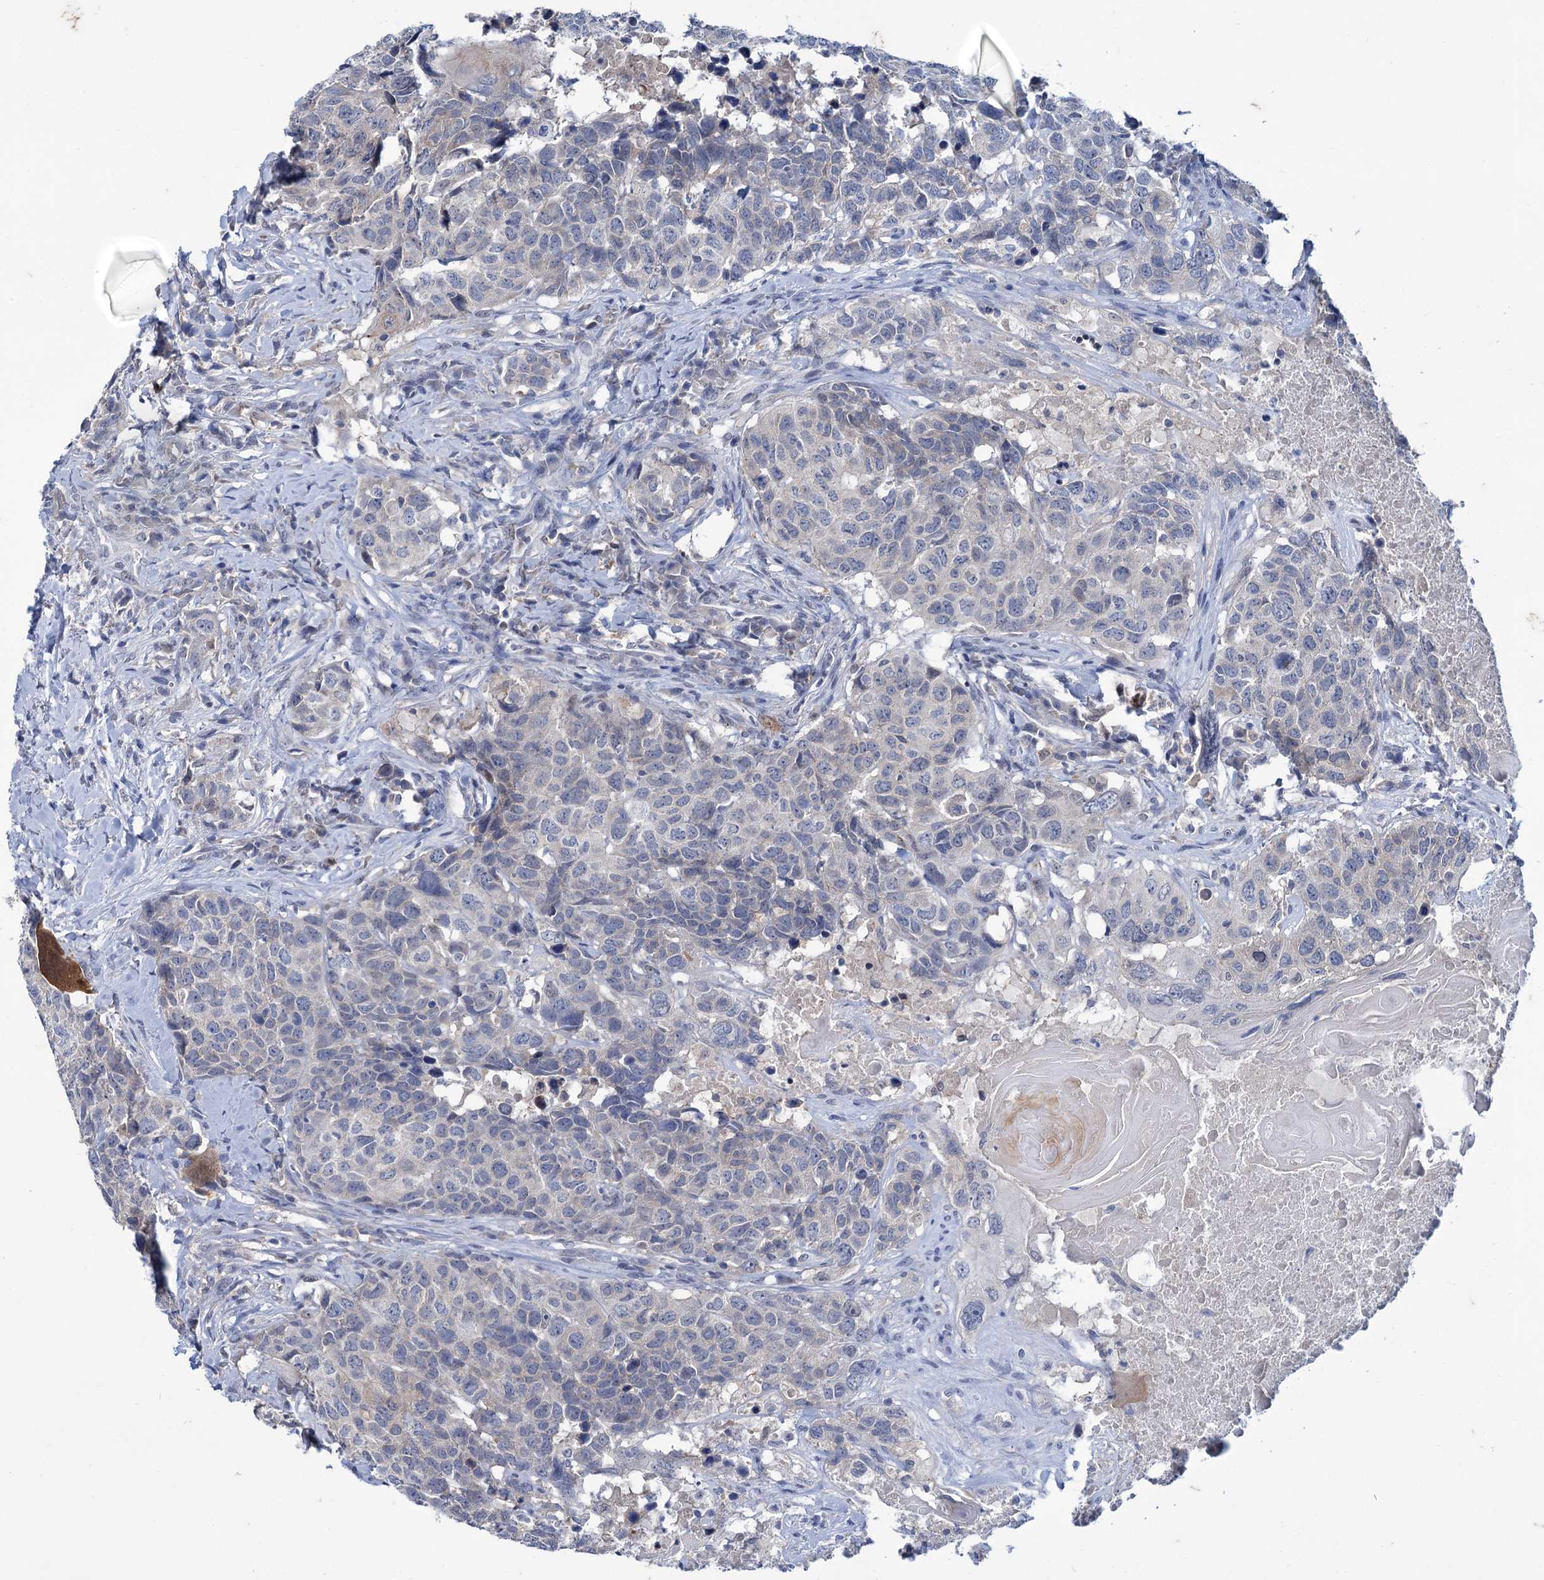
{"staining": {"intensity": "negative", "quantity": "none", "location": "none"}, "tissue": "head and neck cancer", "cell_type": "Tumor cells", "image_type": "cancer", "snomed": [{"axis": "morphology", "description": "Squamous cell carcinoma, NOS"}, {"axis": "topography", "description": "Head-Neck"}], "caption": "Head and neck squamous cell carcinoma was stained to show a protein in brown. There is no significant expression in tumor cells.", "gene": "MID1IP1", "patient": {"sex": "male", "age": 66}}